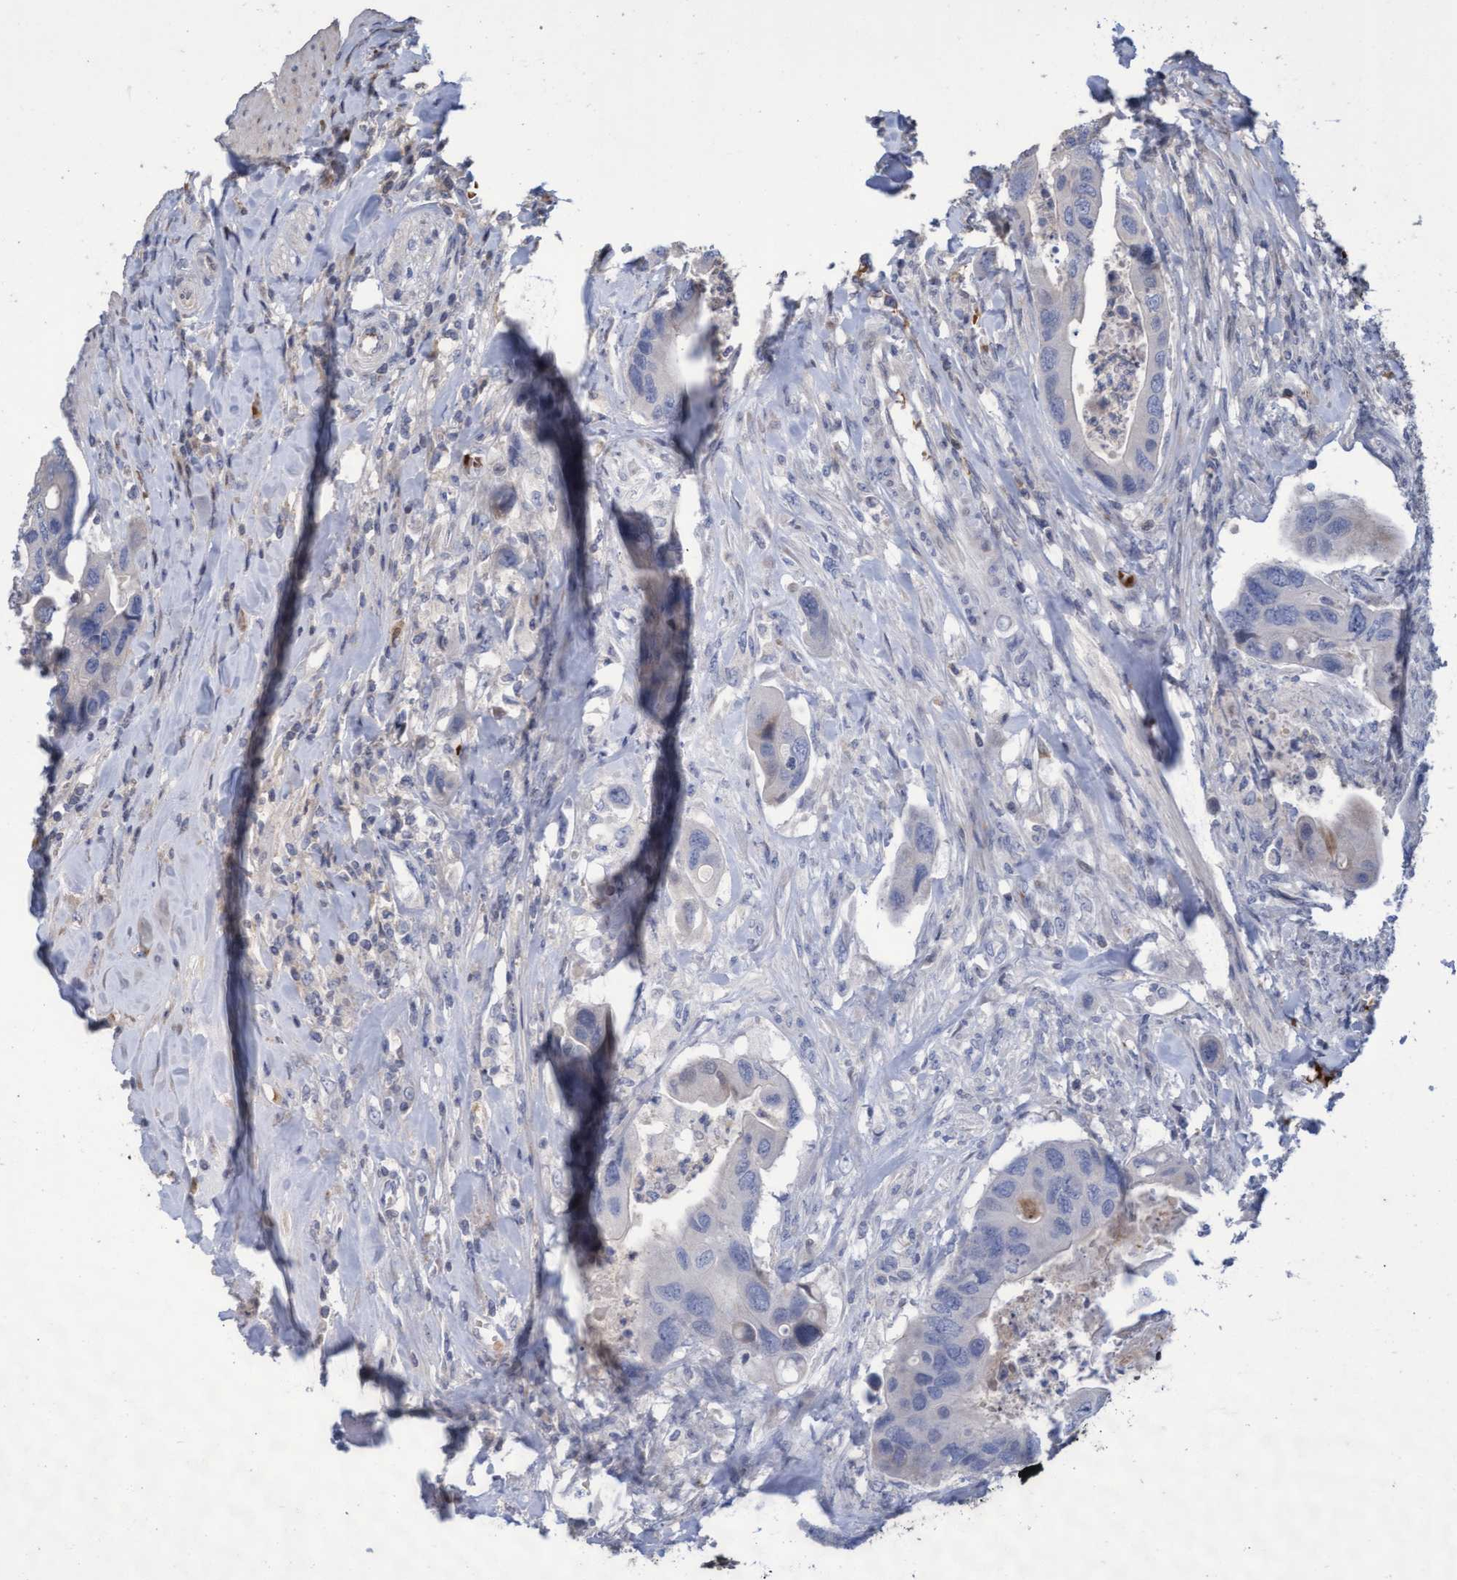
{"staining": {"intensity": "negative", "quantity": "none", "location": "none"}, "tissue": "colorectal cancer", "cell_type": "Tumor cells", "image_type": "cancer", "snomed": [{"axis": "morphology", "description": "Adenocarcinoma, NOS"}, {"axis": "topography", "description": "Rectum"}], "caption": "Immunohistochemistry (IHC) micrograph of adenocarcinoma (colorectal) stained for a protein (brown), which exhibits no expression in tumor cells.", "gene": "KCNC2", "patient": {"sex": "female", "age": 57}}